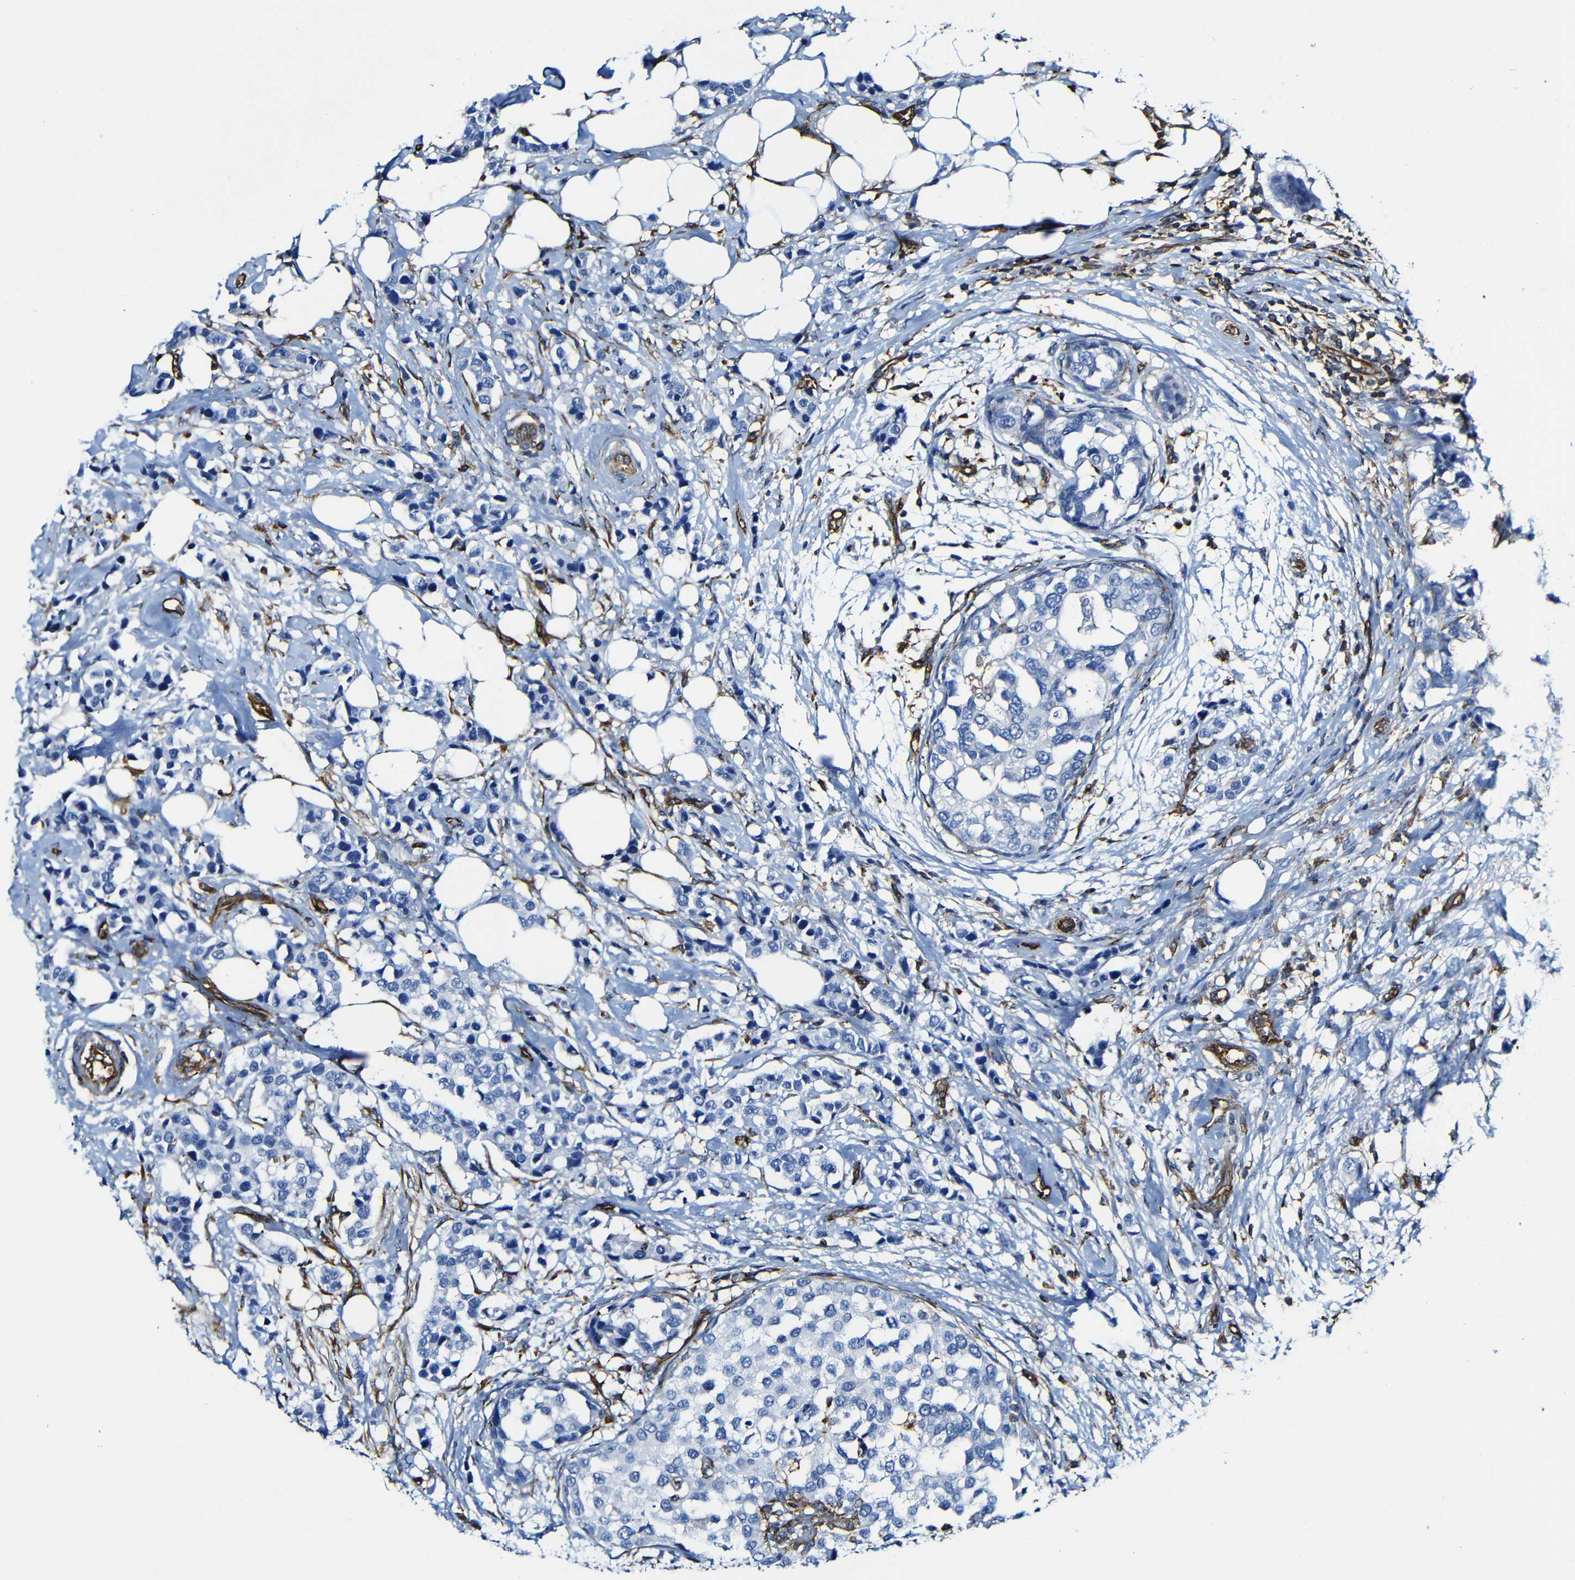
{"staining": {"intensity": "negative", "quantity": "none", "location": "none"}, "tissue": "breast cancer", "cell_type": "Tumor cells", "image_type": "cancer", "snomed": [{"axis": "morphology", "description": "Normal tissue, NOS"}, {"axis": "morphology", "description": "Duct carcinoma"}, {"axis": "topography", "description": "Breast"}], "caption": "The histopathology image reveals no significant positivity in tumor cells of breast cancer. Nuclei are stained in blue.", "gene": "MSN", "patient": {"sex": "female", "age": 50}}